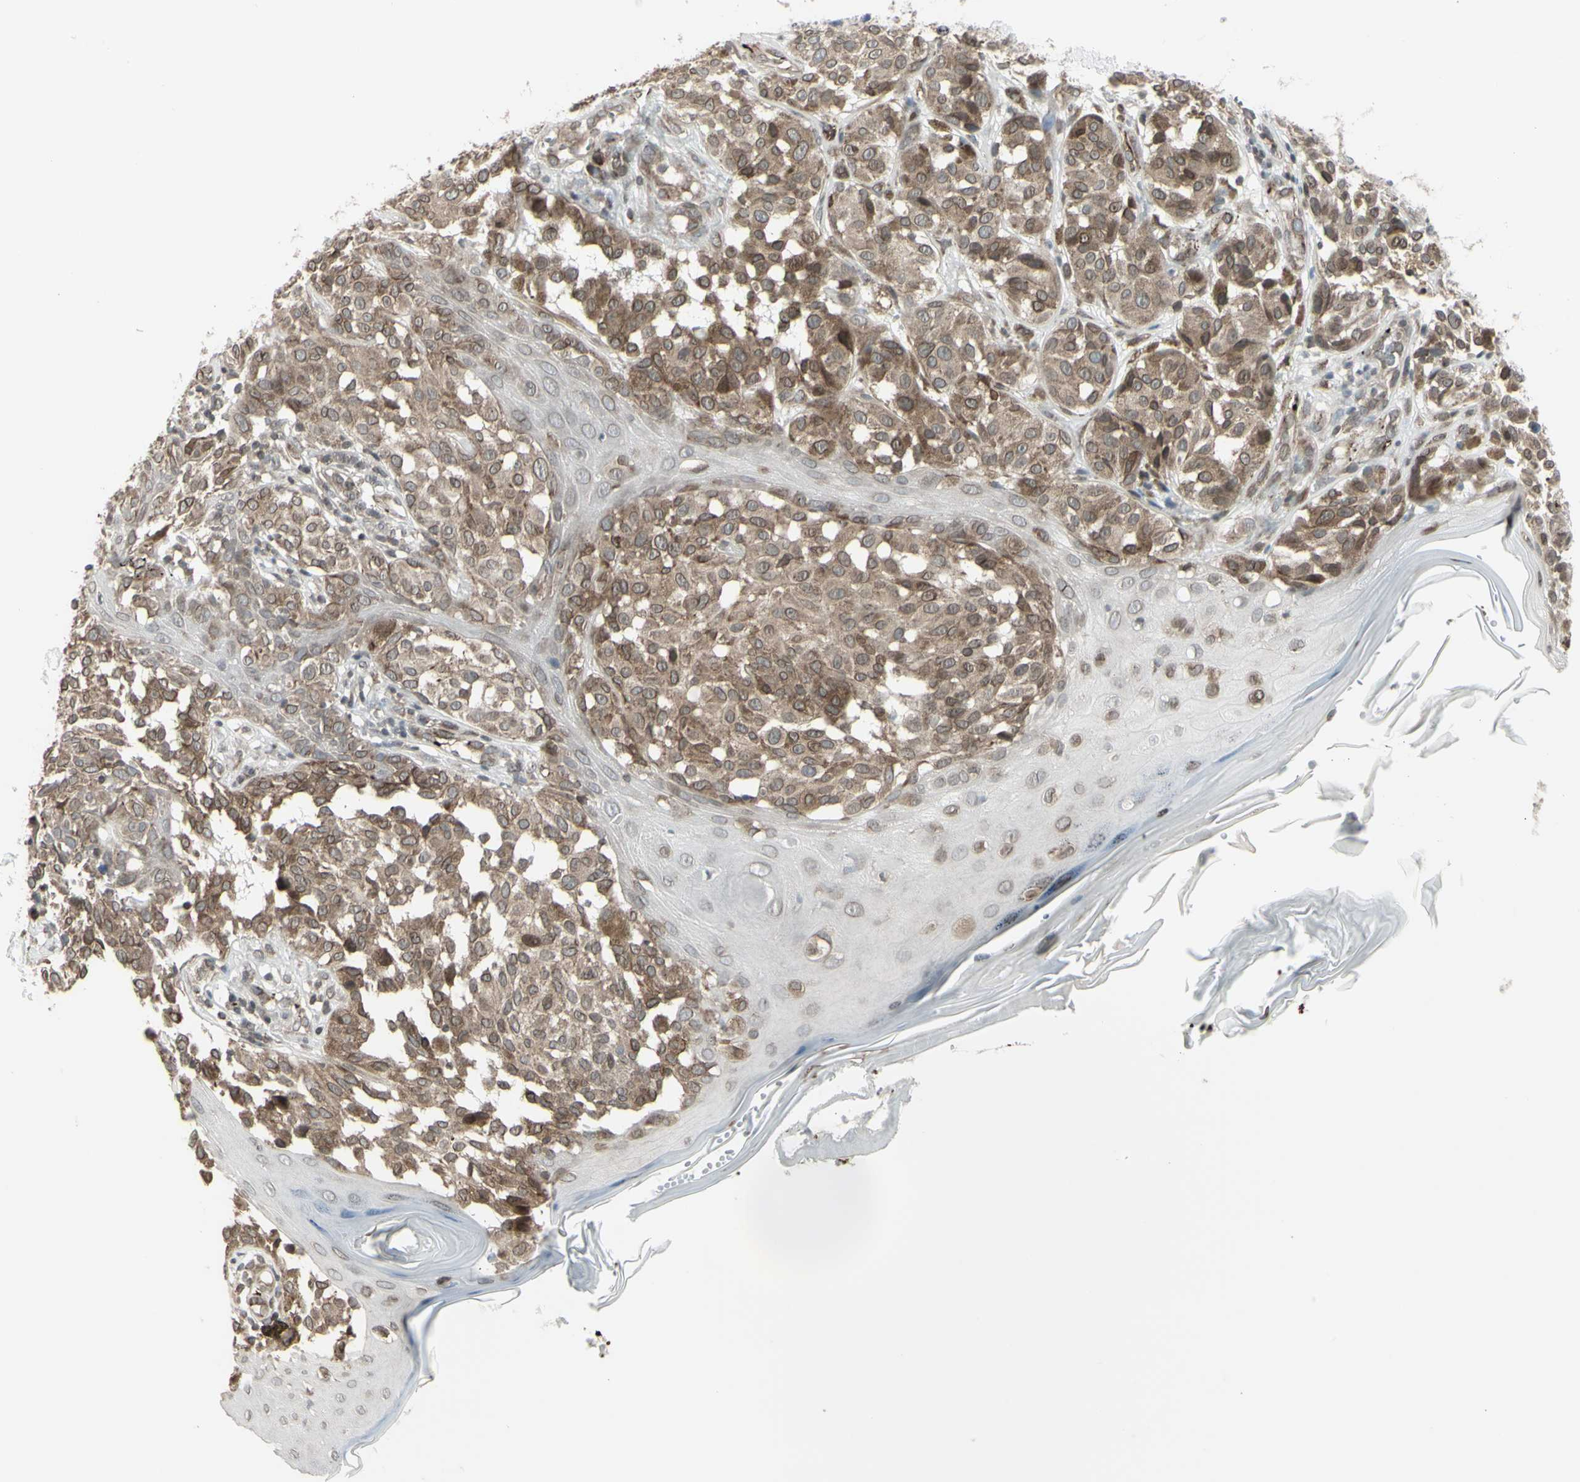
{"staining": {"intensity": "moderate", "quantity": ">75%", "location": "cytoplasmic/membranous,nuclear"}, "tissue": "melanoma", "cell_type": "Tumor cells", "image_type": "cancer", "snomed": [{"axis": "morphology", "description": "Malignant melanoma, NOS"}, {"axis": "topography", "description": "Skin"}], "caption": "There is medium levels of moderate cytoplasmic/membranous and nuclear staining in tumor cells of malignant melanoma, as demonstrated by immunohistochemical staining (brown color).", "gene": "DTX3L", "patient": {"sex": "female", "age": 46}}